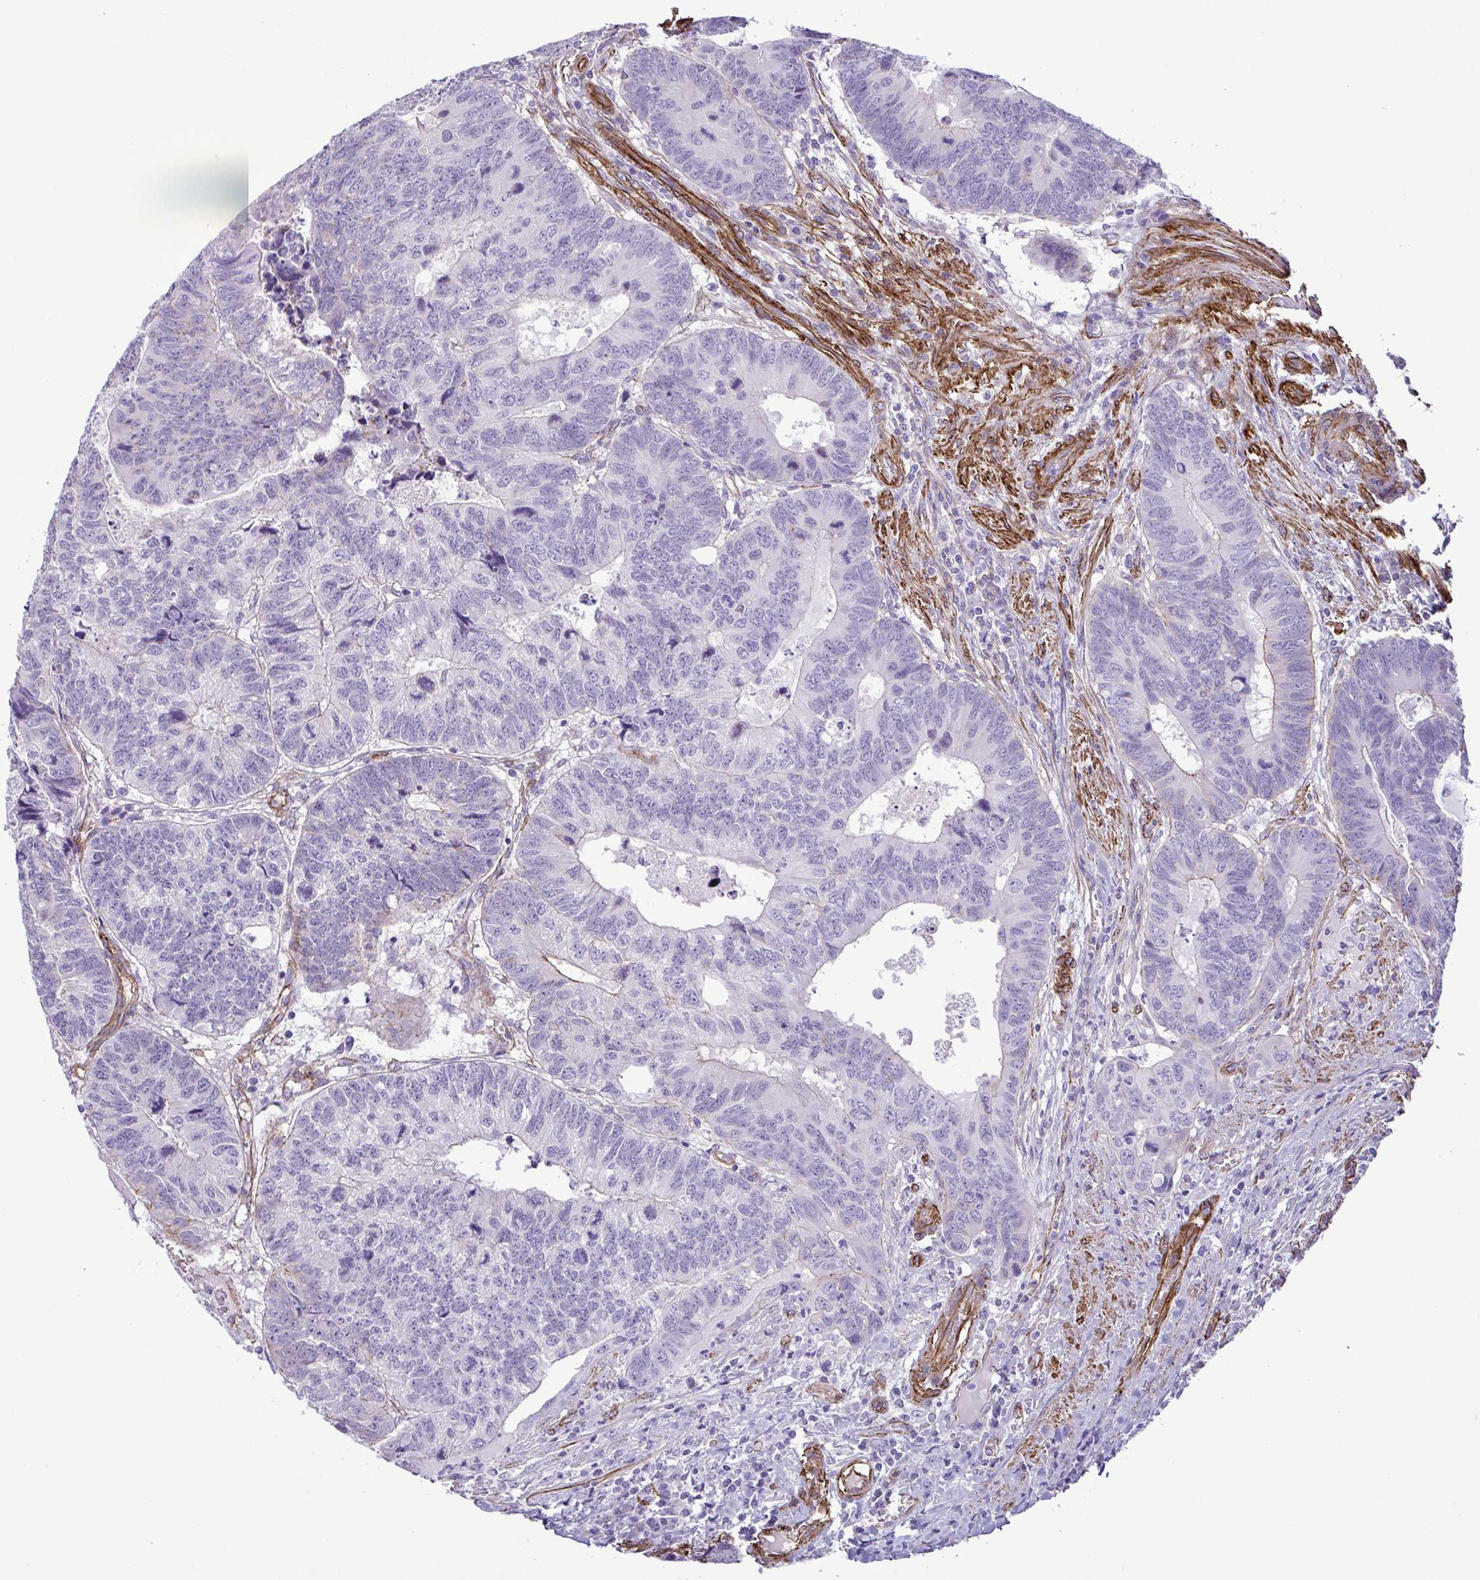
{"staining": {"intensity": "weak", "quantity": "<25%", "location": "cytoplasmic/membranous"}, "tissue": "colorectal cancer", "cell_type": "Tumor cells", "image_type": "cancer", "snomed": [{"axis": "morphology", "description": "Adenocarcinoma, NOS"}, {"axis": "topography", "description": "Colon"}], "caption": "An immunohistochemistry (IHC) photomicrograph of colorectal cancer (adenocarcinoma) is shown. There is no staining in tumor cells of colorectal cancer (adenocarcinoma).", "gene": "SYNPO2L", "patient": {"sex": "male", "age": 62}}